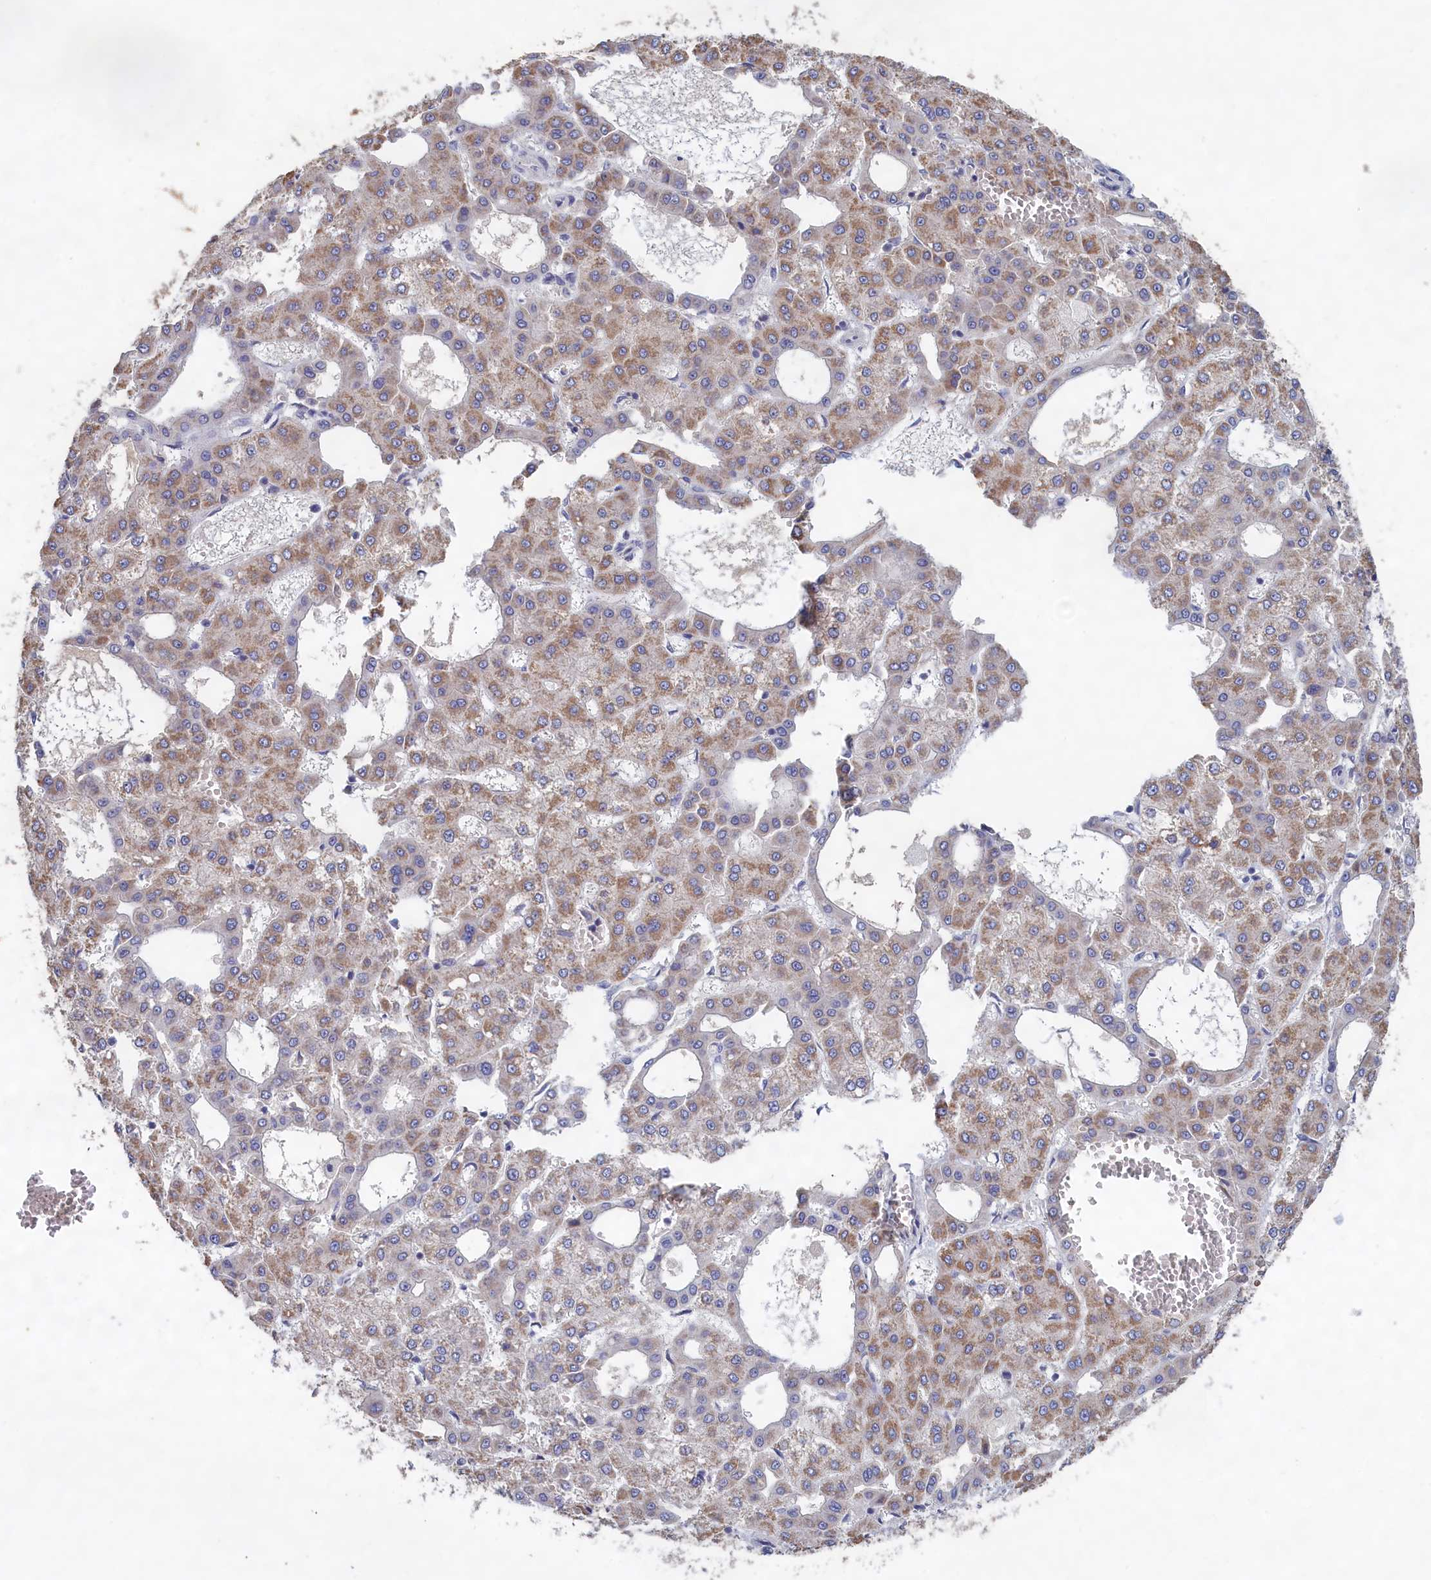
{"staining": {"intensity": "weak", "quantity": "25%-75%", "location": "cytoplasmic/membranous"}, "tissue": "liver cancer", "cell_type": "Tumor cells", "image_type": "cancer", "snomed": [{"axis": "morphology", "description": "Carcinoma, Hepatocellular, NOS"}, {"axis": "topography", "description": "Liver"}], "caption": "Protein staining exhibits weak cytoplasmic/membranous expression in approximately 25%-75% of tumor cells in liver cancer (hepatocellular carcinoma).", "gene": "CELF5", "patient": {"sex": "male", "age": 47}}